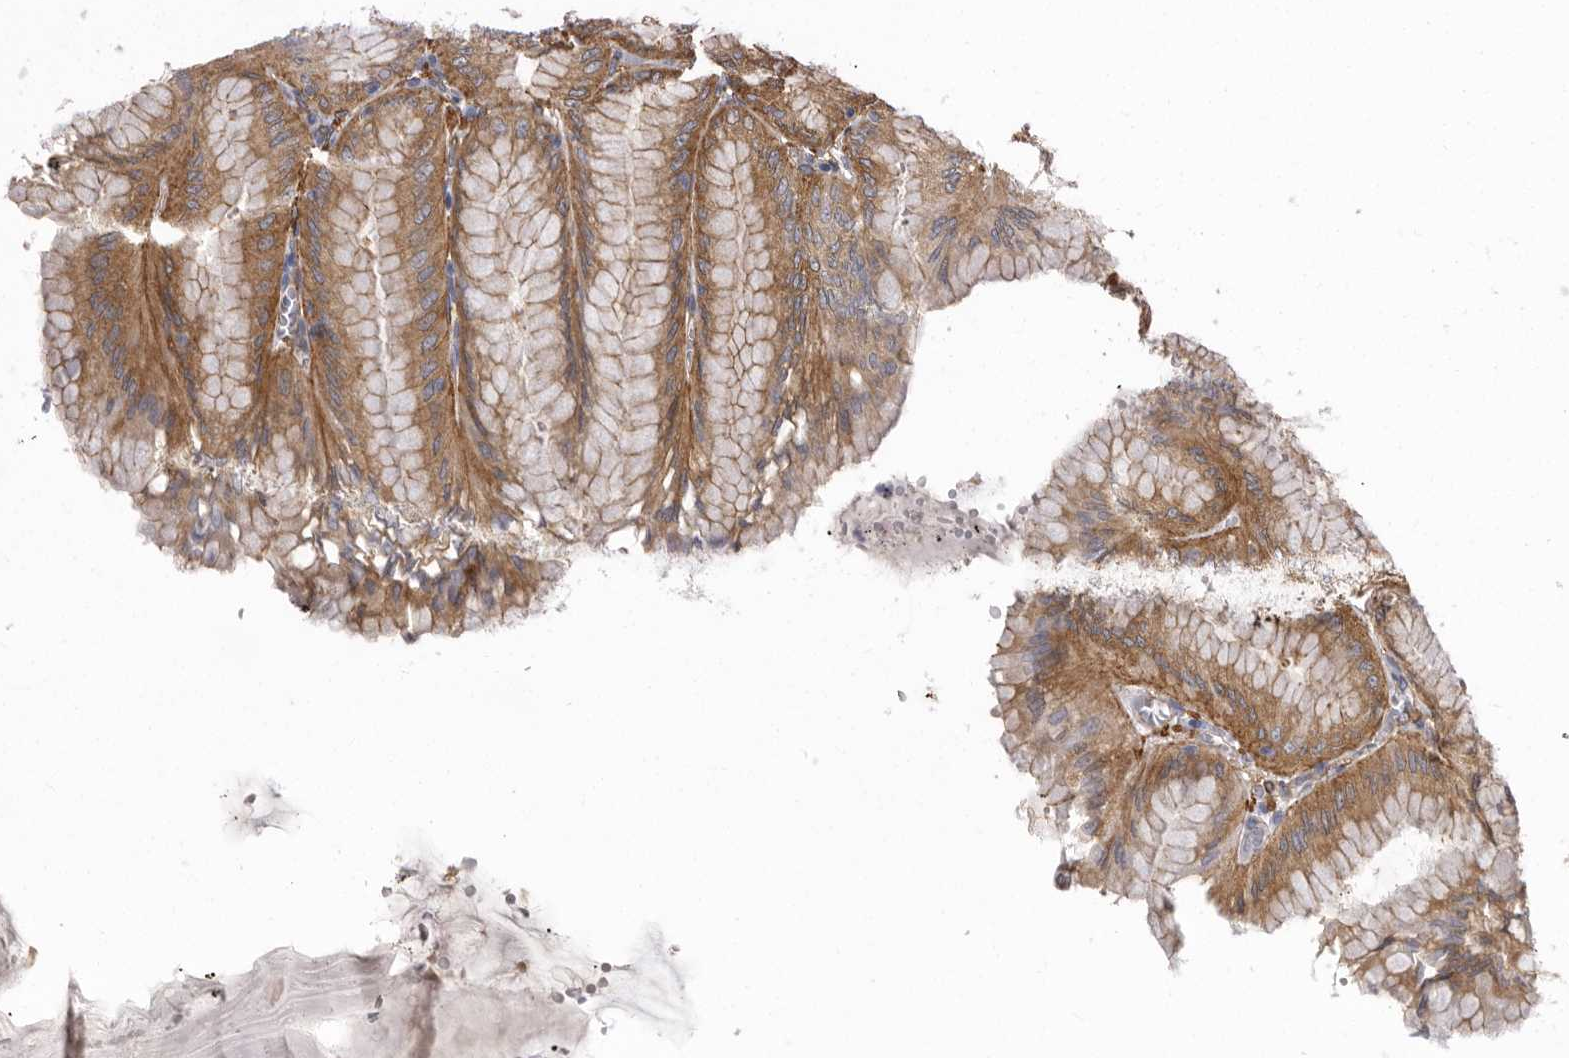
{"staining": {"intensity": "strong", "quantity": ">75%", "location": "cytoplasmic/membranous"}, "tissue": "stomach", "cell_type": "Glandular cells", "image_type": "normal", "snomed": [{"axis": "morphology", "description": "Normal tissue, NOS"}, {"axis": "topography", "description": "Stomach, lower"}], "caption": "Human stomach stained with a brown dye demonstrates strong cytoplasmic/membranous positive expression in about >75% of glandular cells.", "gene": "ENAH", "patient": {"sex": "male", "age": 71}}